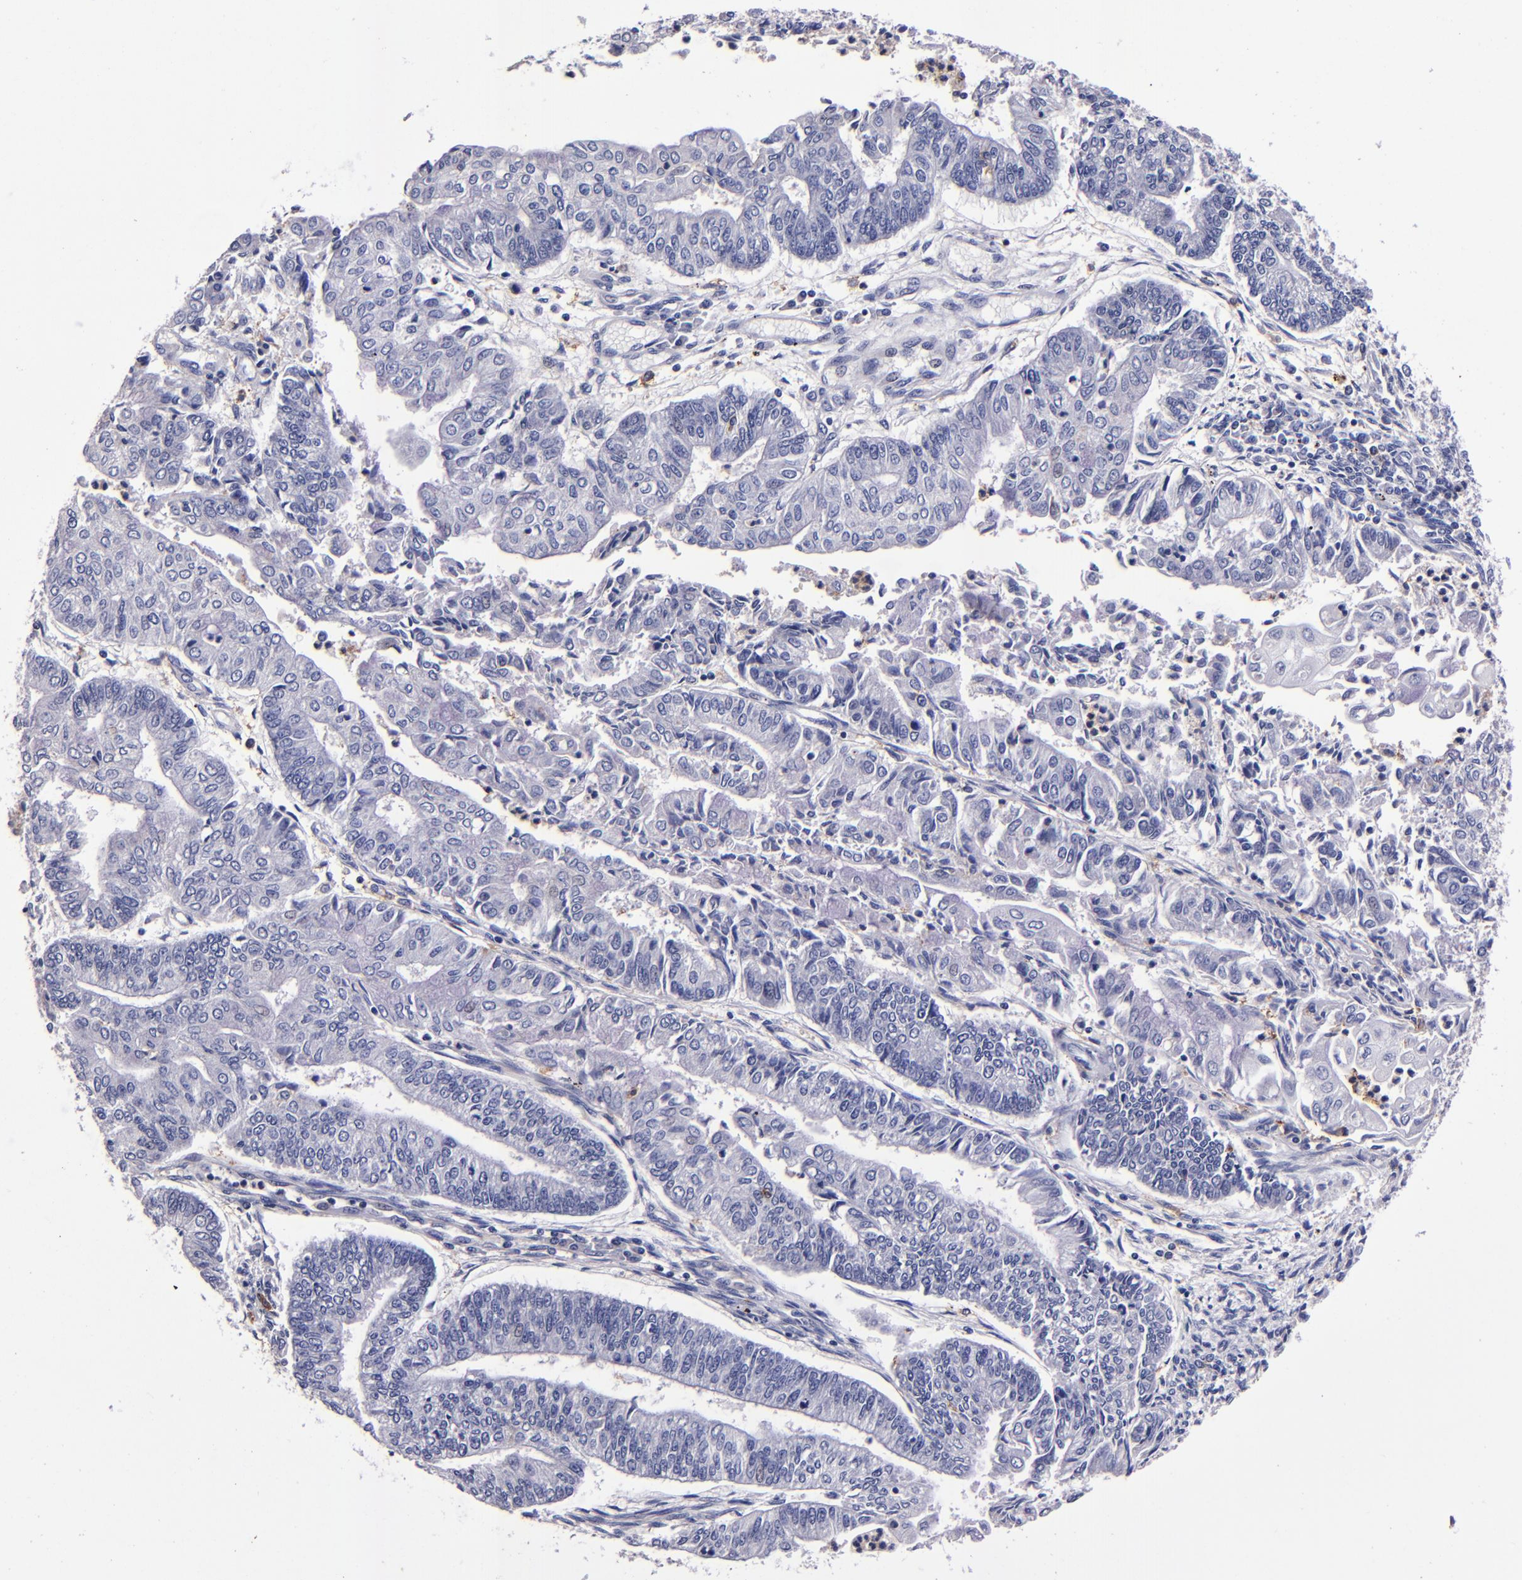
{"staining": {"intensity": "negative", "quantity": "none", "location": "none"}, "tissue": "endometrial cancer", "cell_type": "Tumor cells", "image_type": "cancer", "snomed": [{"axis": "morphology", "description": "Adenocarcinoma, NOS"}, {"axis": "topography", "description": "Endometrium"}], "caption": "Immunohistochemistry of endometrial adenocarcinoma shows no positivity in tumor cells.", "gene": "SIRPA", "patient": {"sex": "female", "age": 59}}